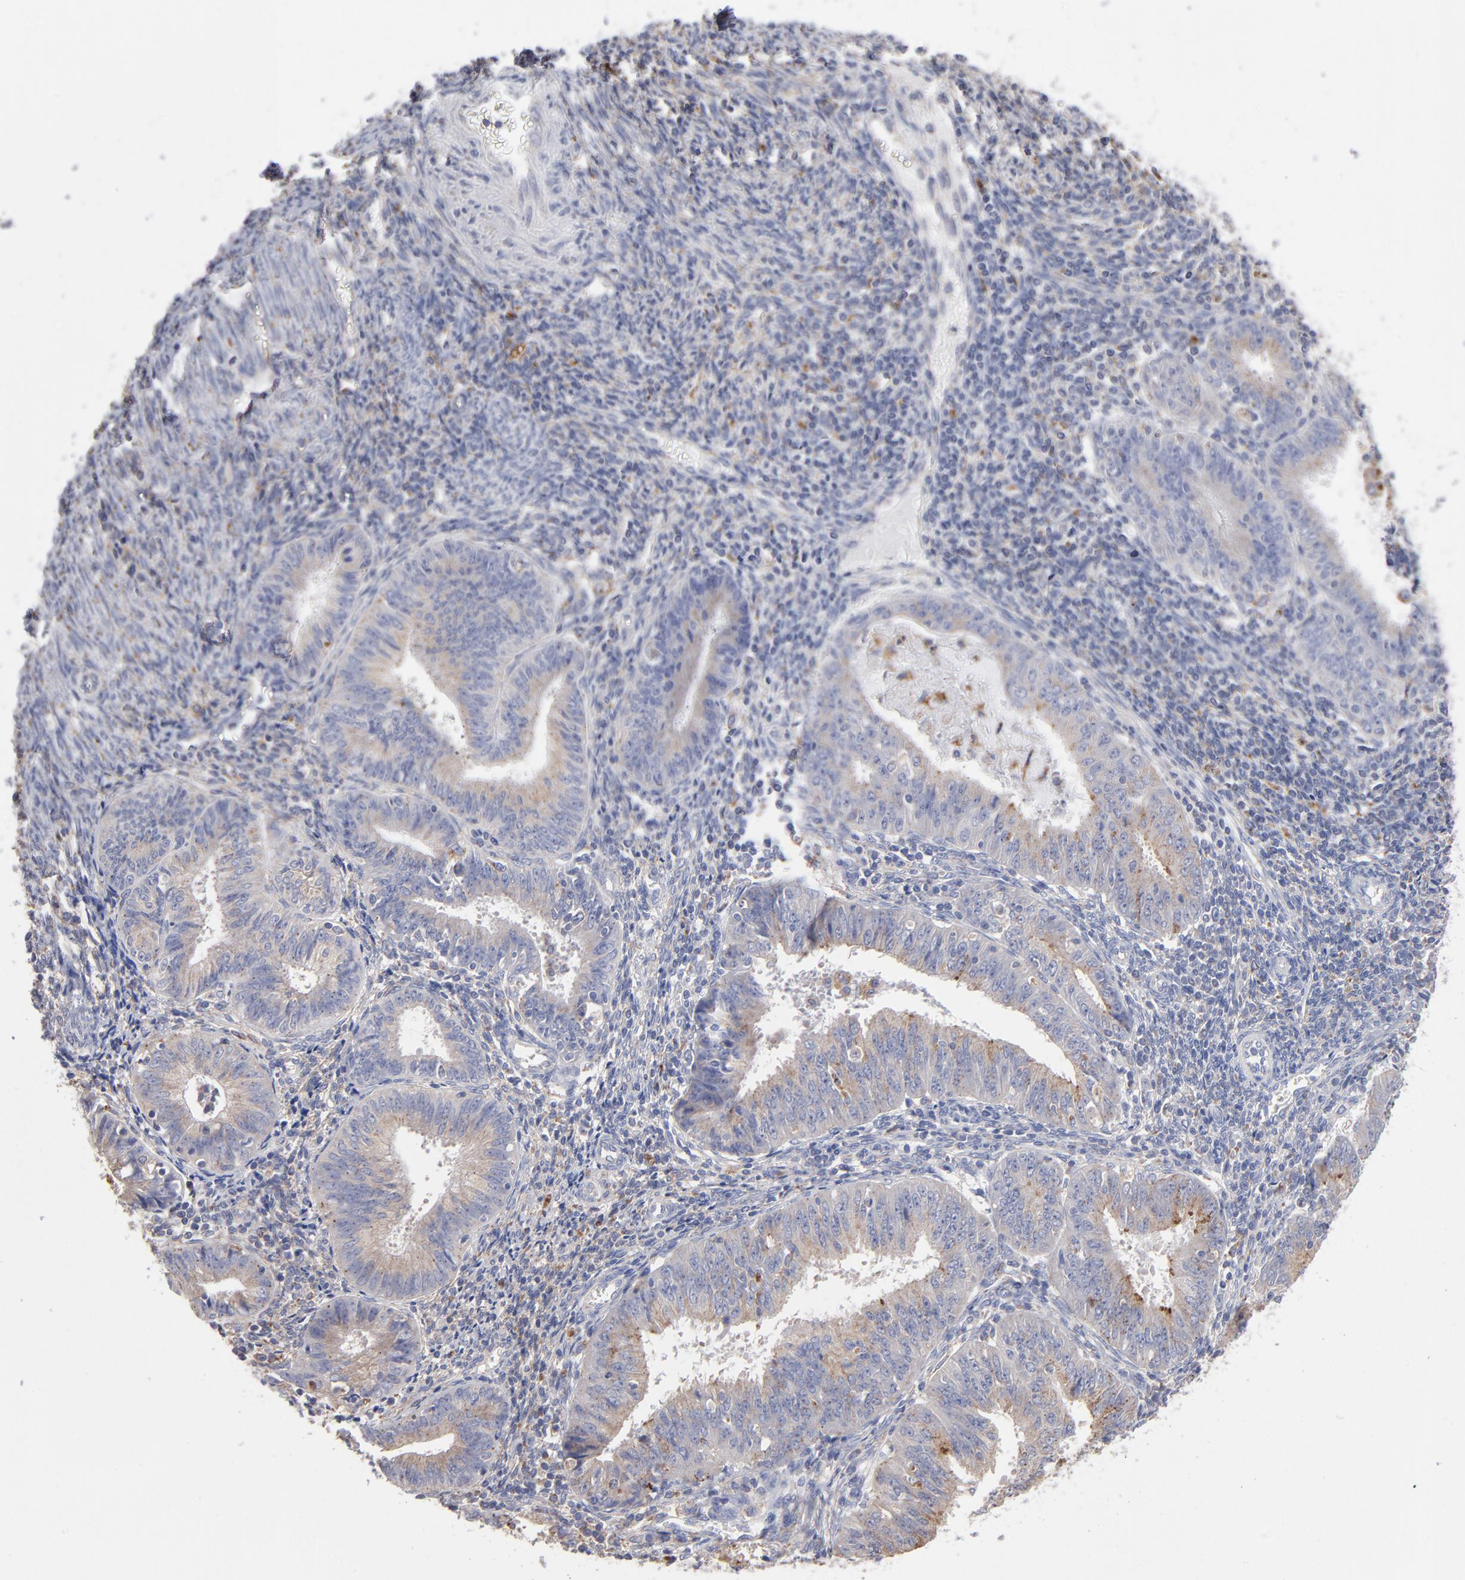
{"staining": {"intensity": "weak", "quantity": ">75%", "location": "cytoplasmic/membranous"}, "tissue": "endometrial cancer", "cell_type": "Tumor cells", "image_type": "cancer", "snomed": [{"axis": "morphology", "description": "Adenocarcinoma, NOS"}, {"axis": "topography", "description": "Endometrium"}], "caption": "A brown stain highlights weak cytoplasmic/membranous staining of a protein in adenocarcinoma (endometrial) tumor cells.", "gene": "RRAGB", "patient": {"sex": "female", "age": 42}}